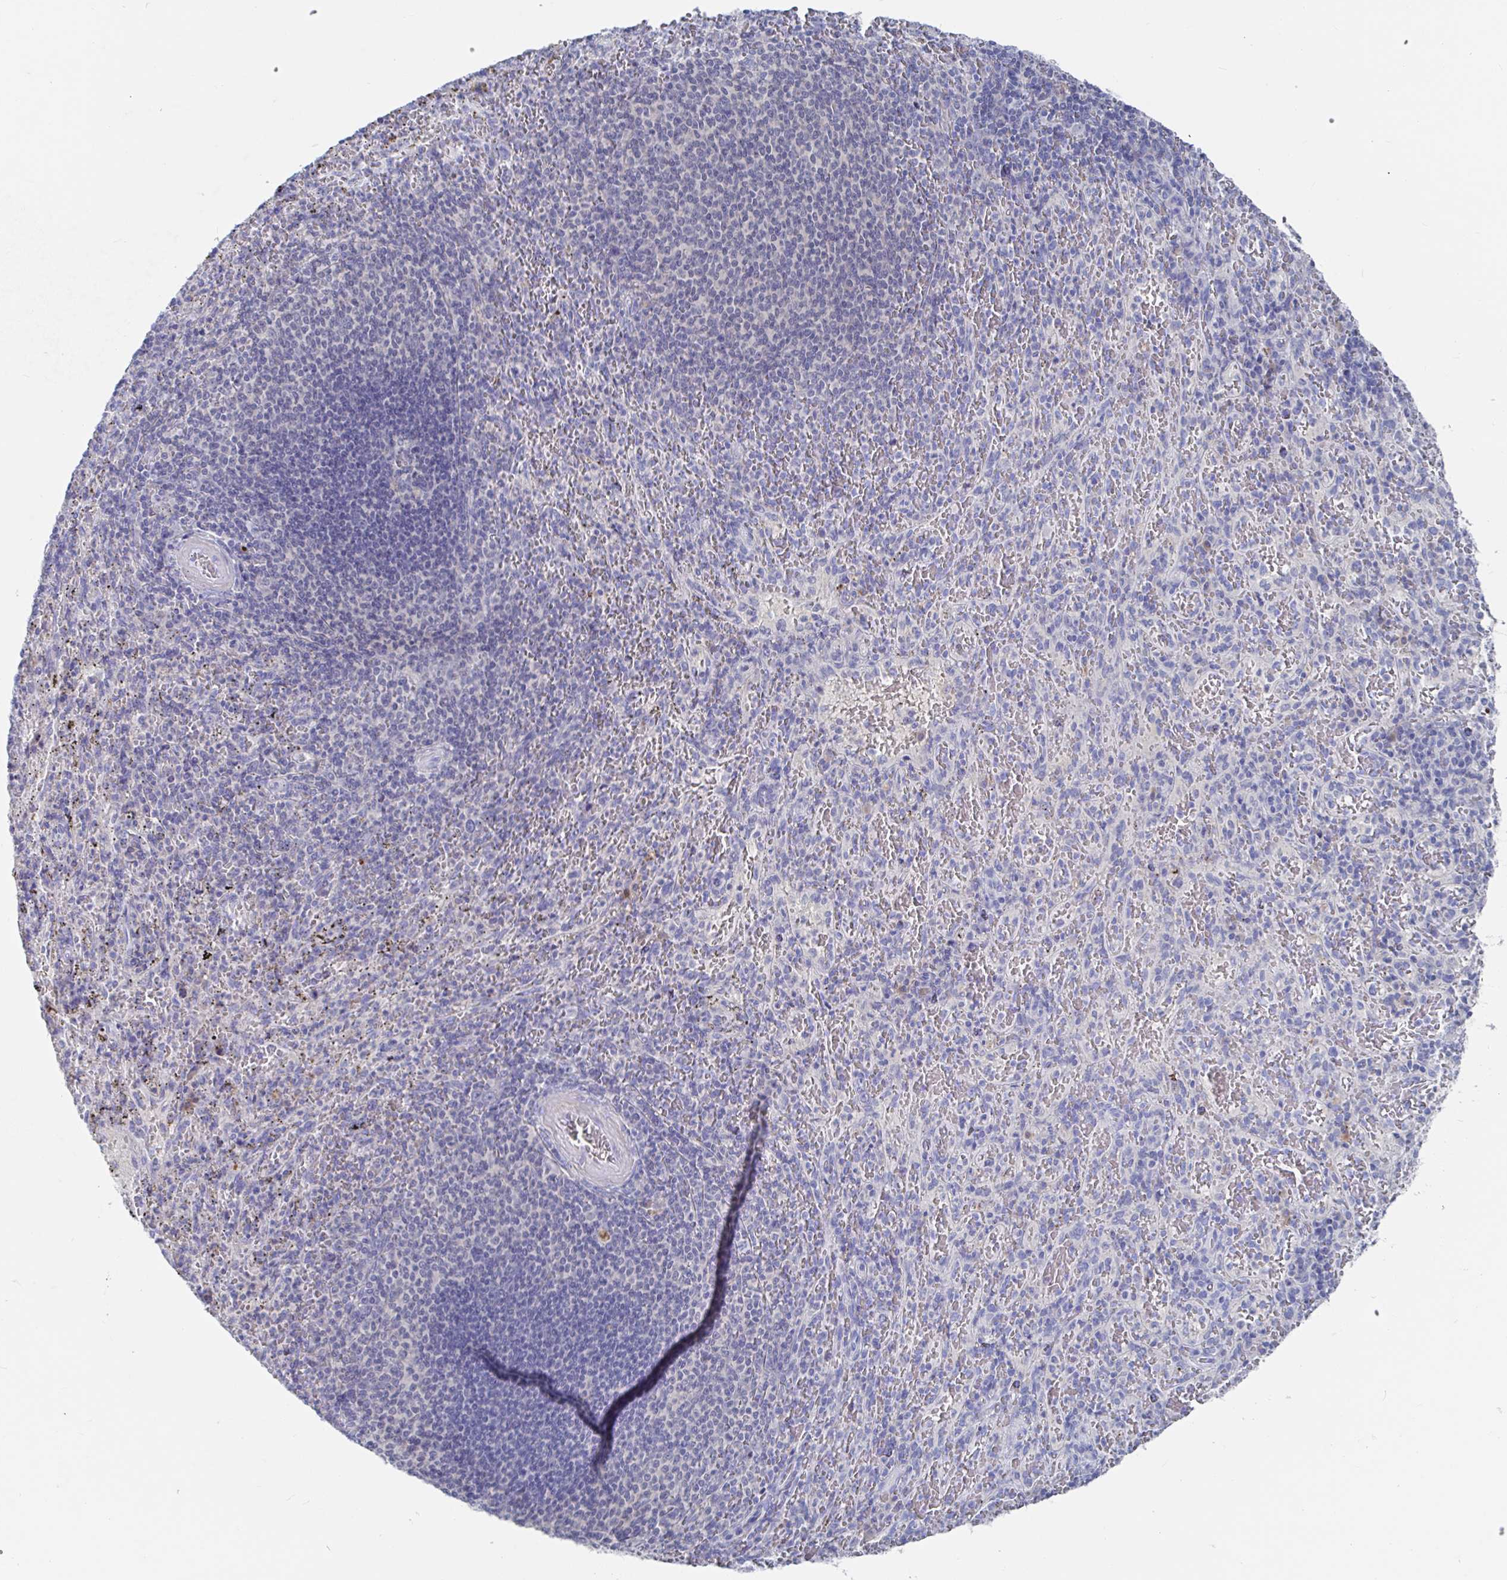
{"staining": {"intensity": "negative", "quantity": "none", "location": "none"}, "tissue": "spleen", "cell_type": "Cells in red pulp", "image_type": "normal", "snomed": [{"axis": "morphology", "description": "Normal tissue, NOS"}, {"axis": "topography", "description": "Spleen"}], "caption": "Immunohistochemistry (IHC) photomicrograph of normal human spleen stained for a protein (brown), which exhibits no staining in cells in red pulp. (Stains: DAB immunohistochemistry with hematoxylin counter stain, Microscopy: brightfield microscopy at high magnification).", "gene": "GPR148", "patient": {"sex": "male", "age": 57}}